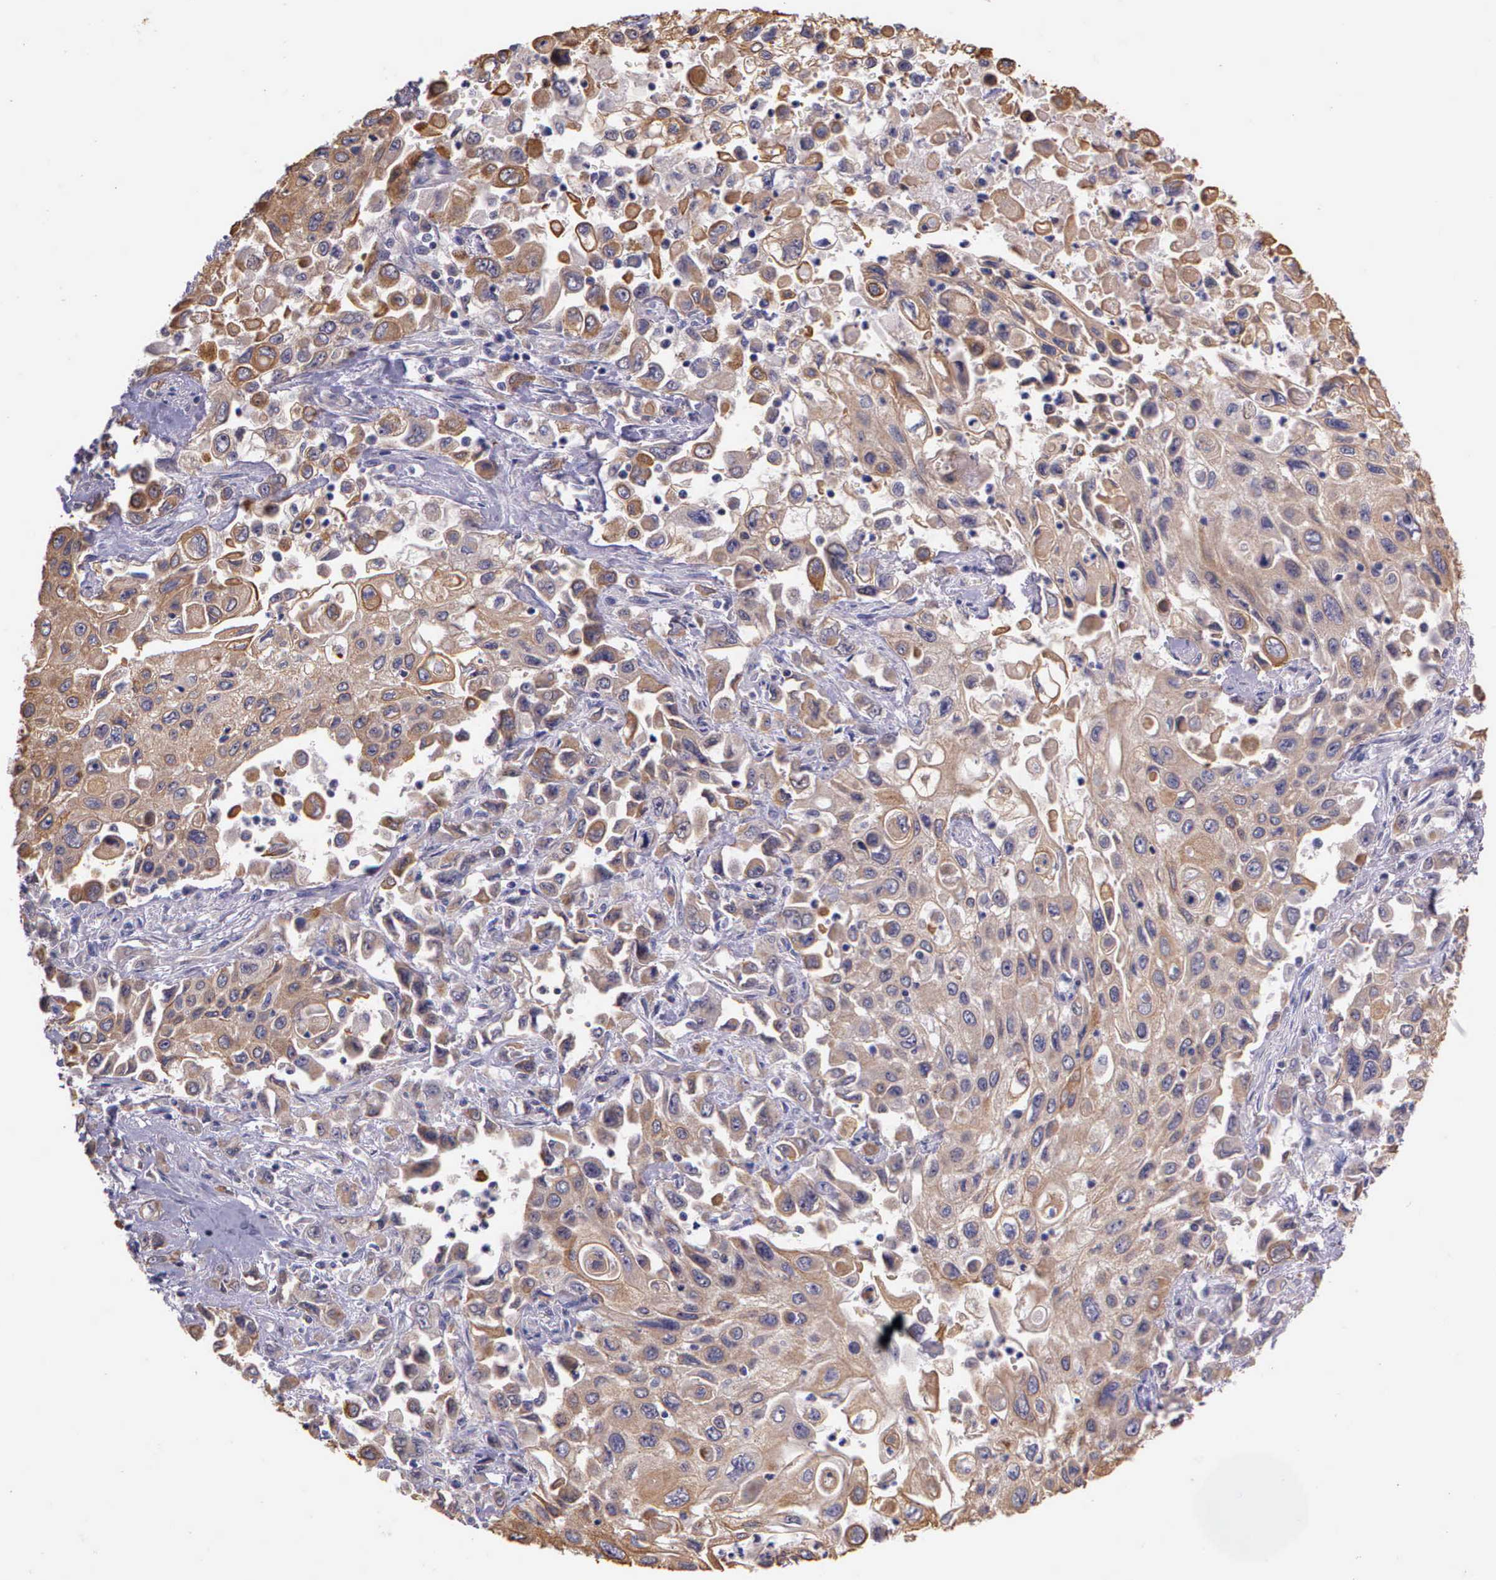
{"staining": {"intensity": "weak", "quantity": ">75%", "location": "cytoplasmic/membranous"}, "tissue": "pancreatic cancer", "cell_type": "Tumor cells", "image_type": "cancer", "snomed": [{"axis": "morphology", "description": "Adenocarcinoma, NOS"}, {"axis": "topography", "description": "Pancreas"}], "caption": "This image reveals IHC staining of human pancreatic cancer (adenocarcinoma), with low weak cytoplasmic/membranous expression in about >75% of tumor cells.", "gene": "IGBP1", "patient": {"sex": "male", "age": 70}}